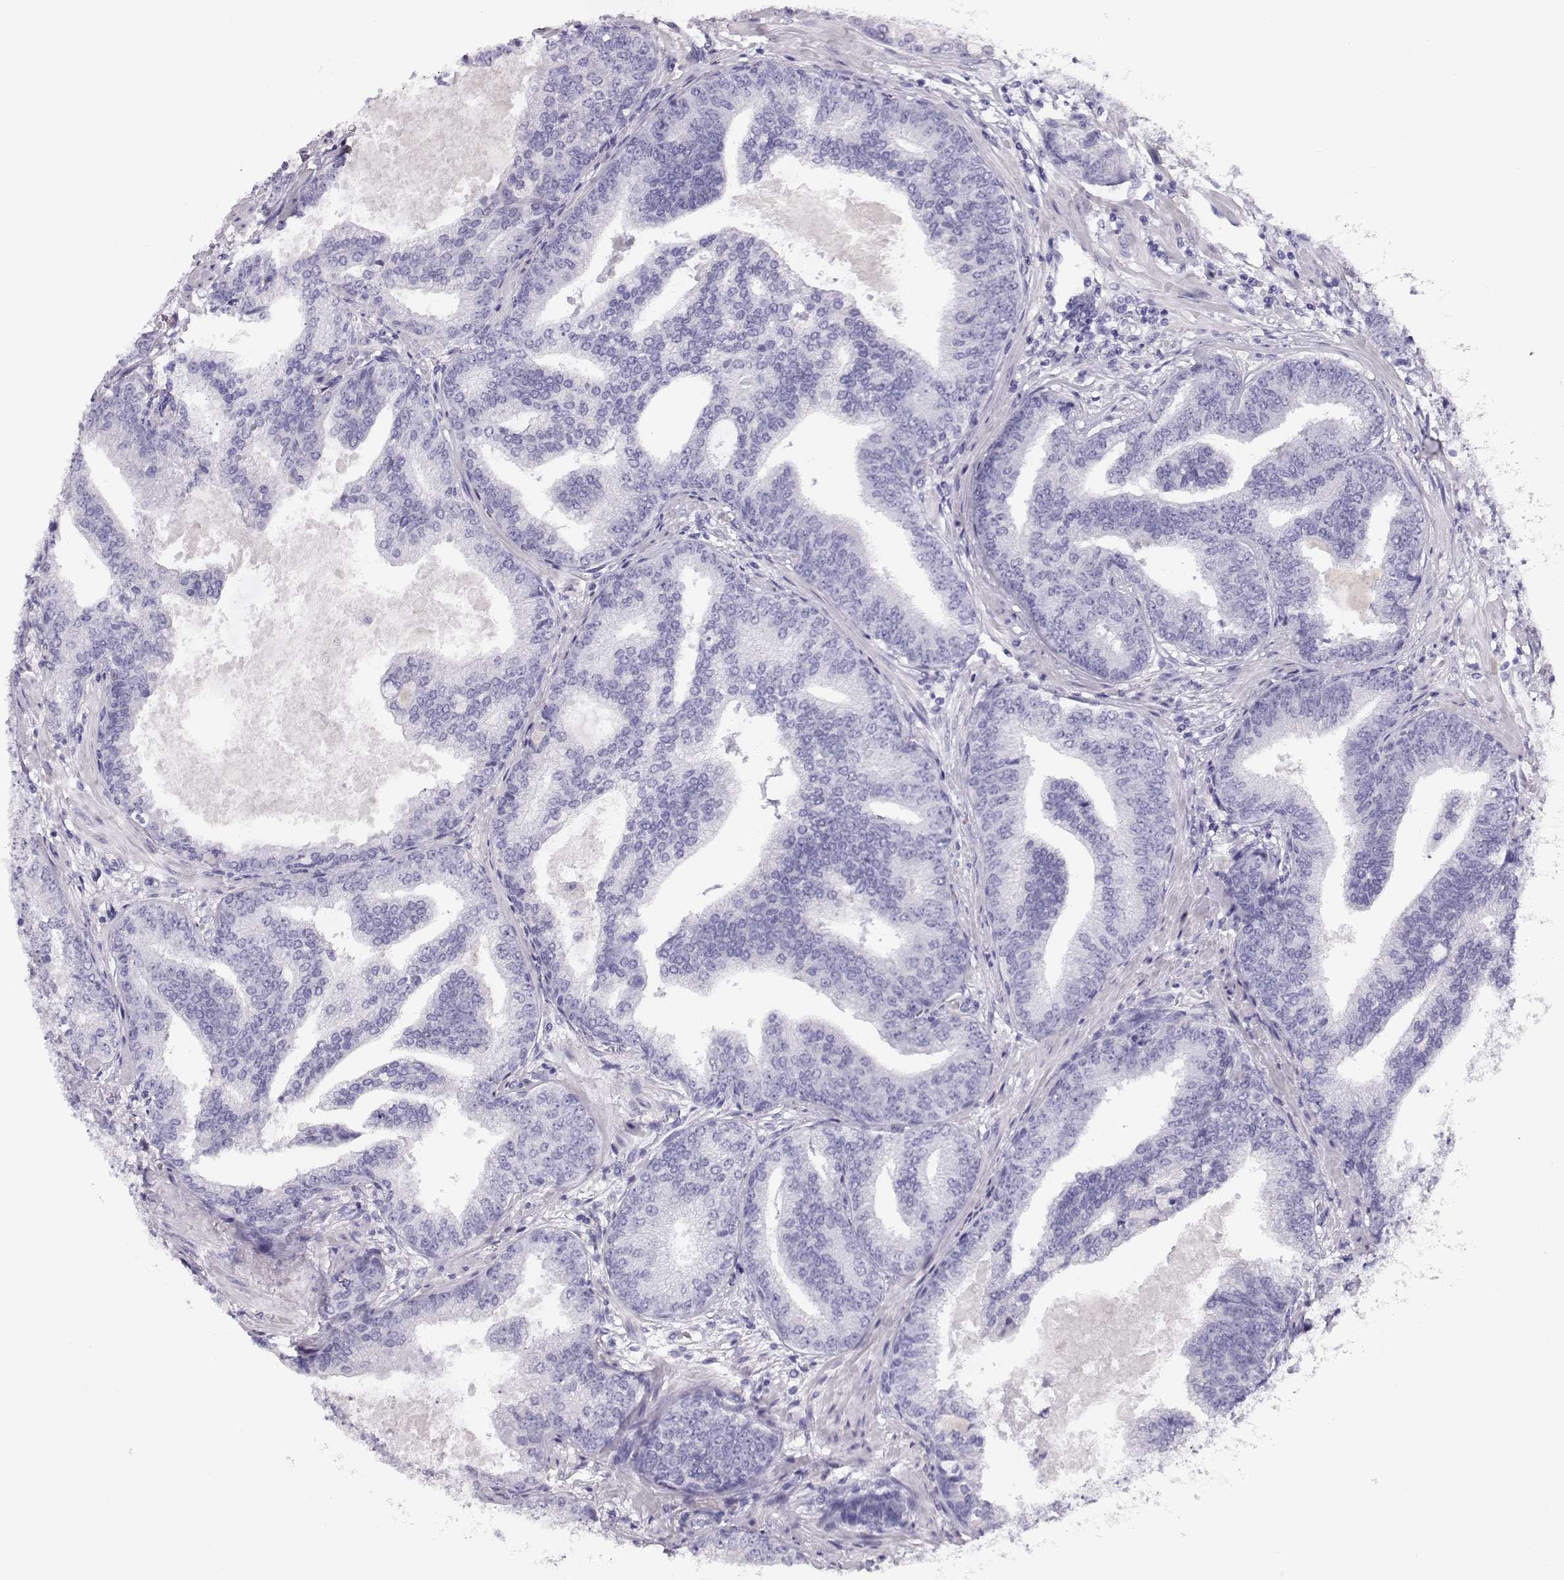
{"staining": {"intensity": "negative", "quantity": "none", "location": "none"}, "tissue": "prostate cancer", "cell_type": "Tumor cells", "image_type": "cancer", "snomed": [{"axis": "morphology", "description": "Adenocarcinoma, NOS"}, {"axis": "topography", "description": "Prostate"}], "caption": "There is no significant expression in tumor cells of prostate cancer.", "gene": "CRX", "patient": {"sex": "male", "age": 64}}